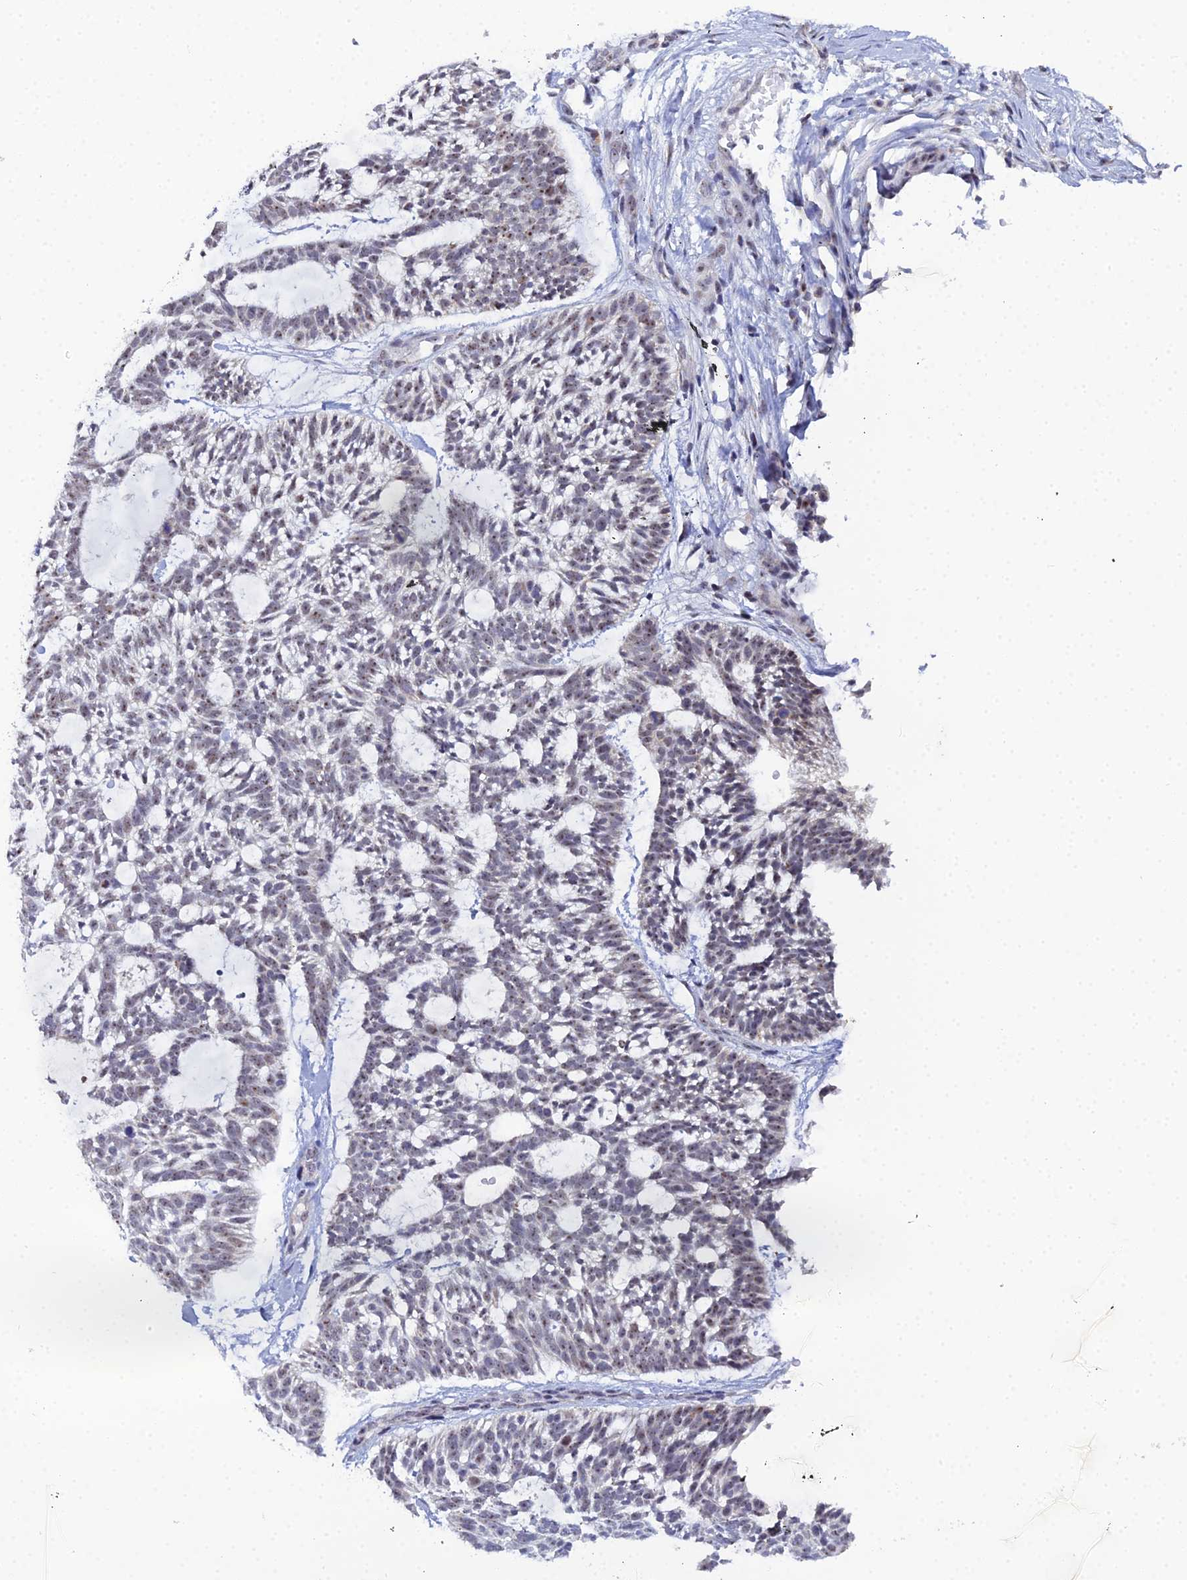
{"staining": {"intensity": "weak", "quantity": "25%-75%", "location": "nuclear"}, "tissue": "skin cancer", "cell_type": "Tumor cells", "image_type": "cancer", "snomed": [{"axis": "morphology", "description": "Basal cell carcinoma"}, {"axis": "topography", "description": "Skin"}], "caption": "The histopathology image demonstrates a brown stain indicating the presence of a protein in the nuclear of tumor cells in basal cell carcinoma (skin). (IHC, brightfield microscopy, high magnification).", "gene": "PLPP4", "patient": {"sex": "male", "age": 88}}